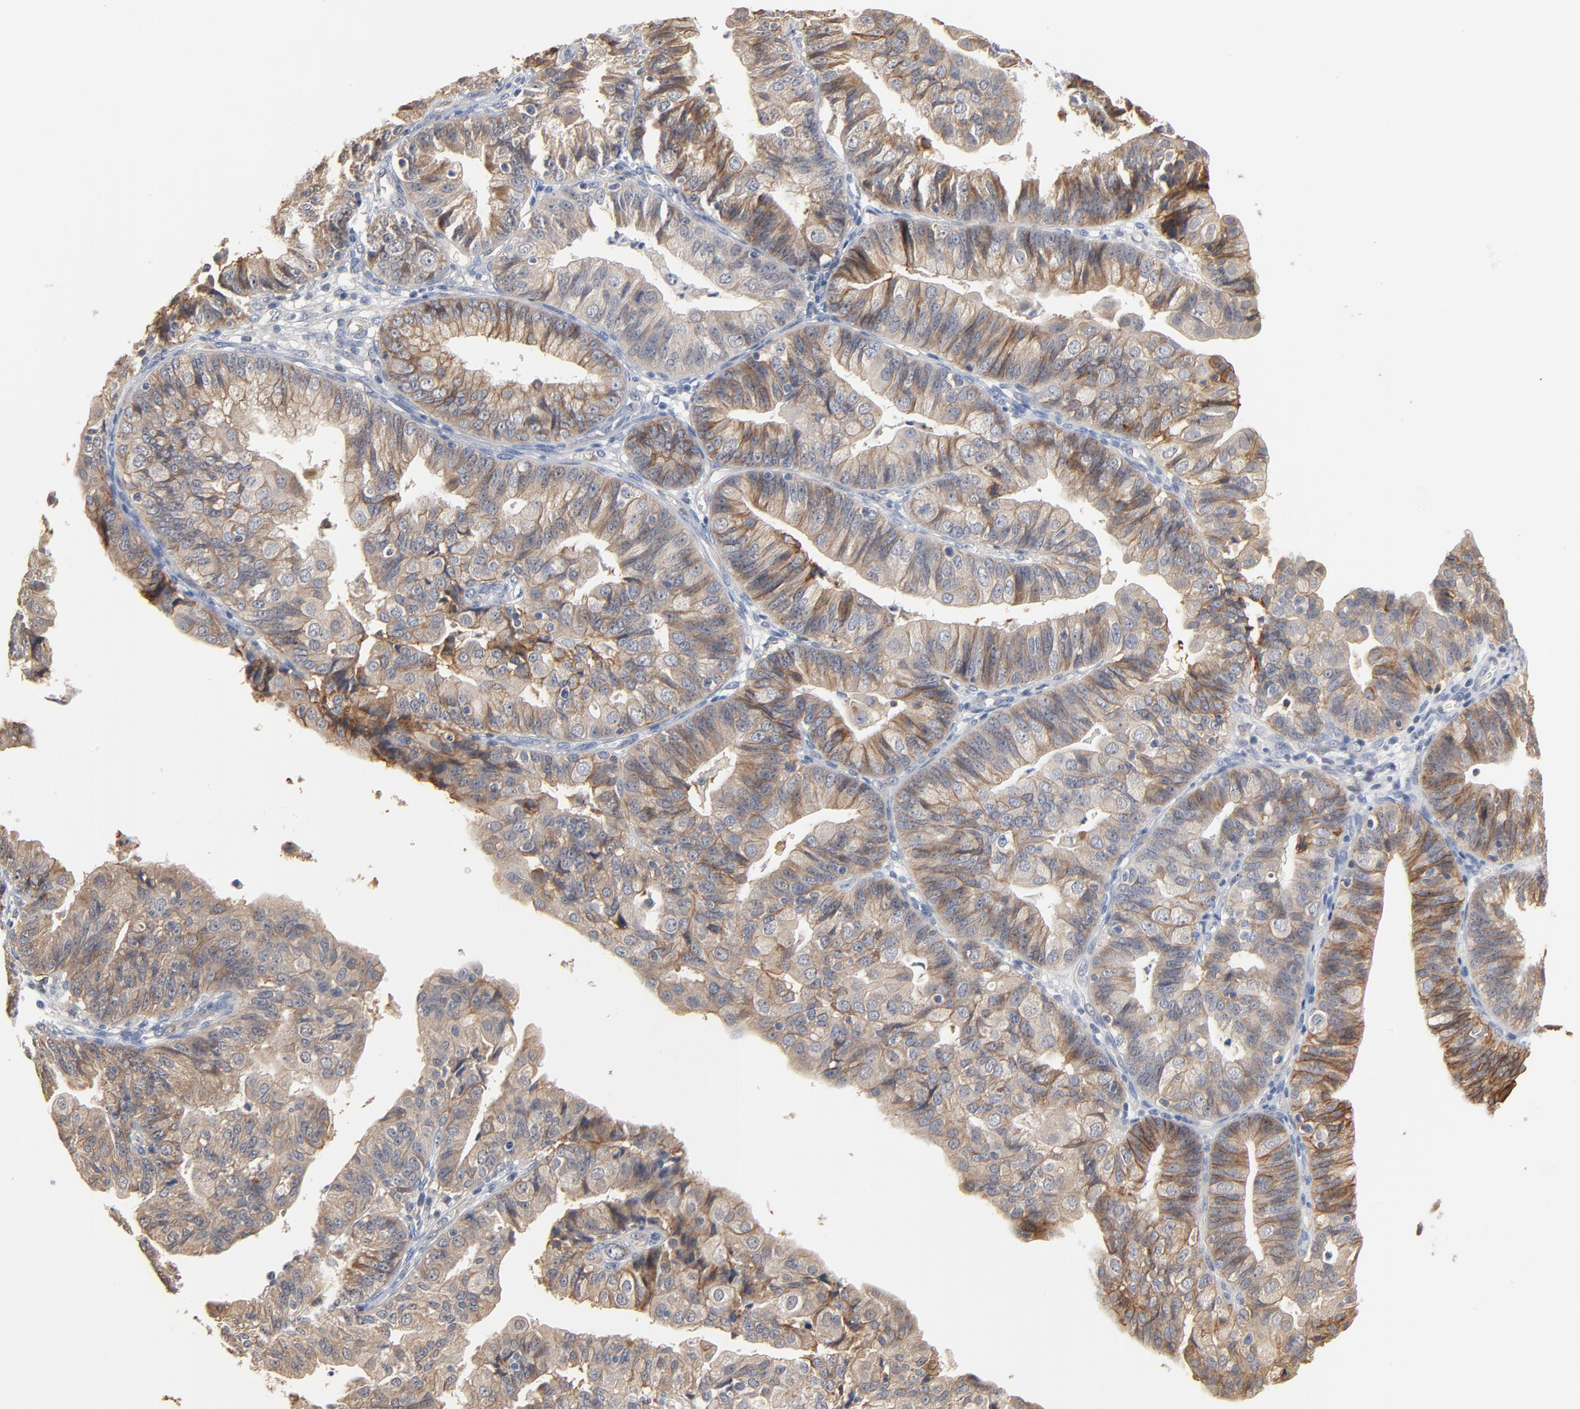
{"staining": {"intensity": "moderate", "quantity": ">75%", "location": "cytoplasmic/membranous"}, "tissue": "endometrial cancer", "cell_type": "Tumor cells", "image_type": "cancer", "snomed": [{"axis": "morphology", "description": "Adenocarcinoma, NOS"}, {"axis": "topography", "description": "Endometrium"}], "caption": "There is medium levels of moderate cytoplasmic/membranous staining in tumor cells of endometrial cancer, as demonstrated by immunohistochemical staining (brown color).", "gene": "EPCAM", "patient": {"sex": "female", "age": 56}}